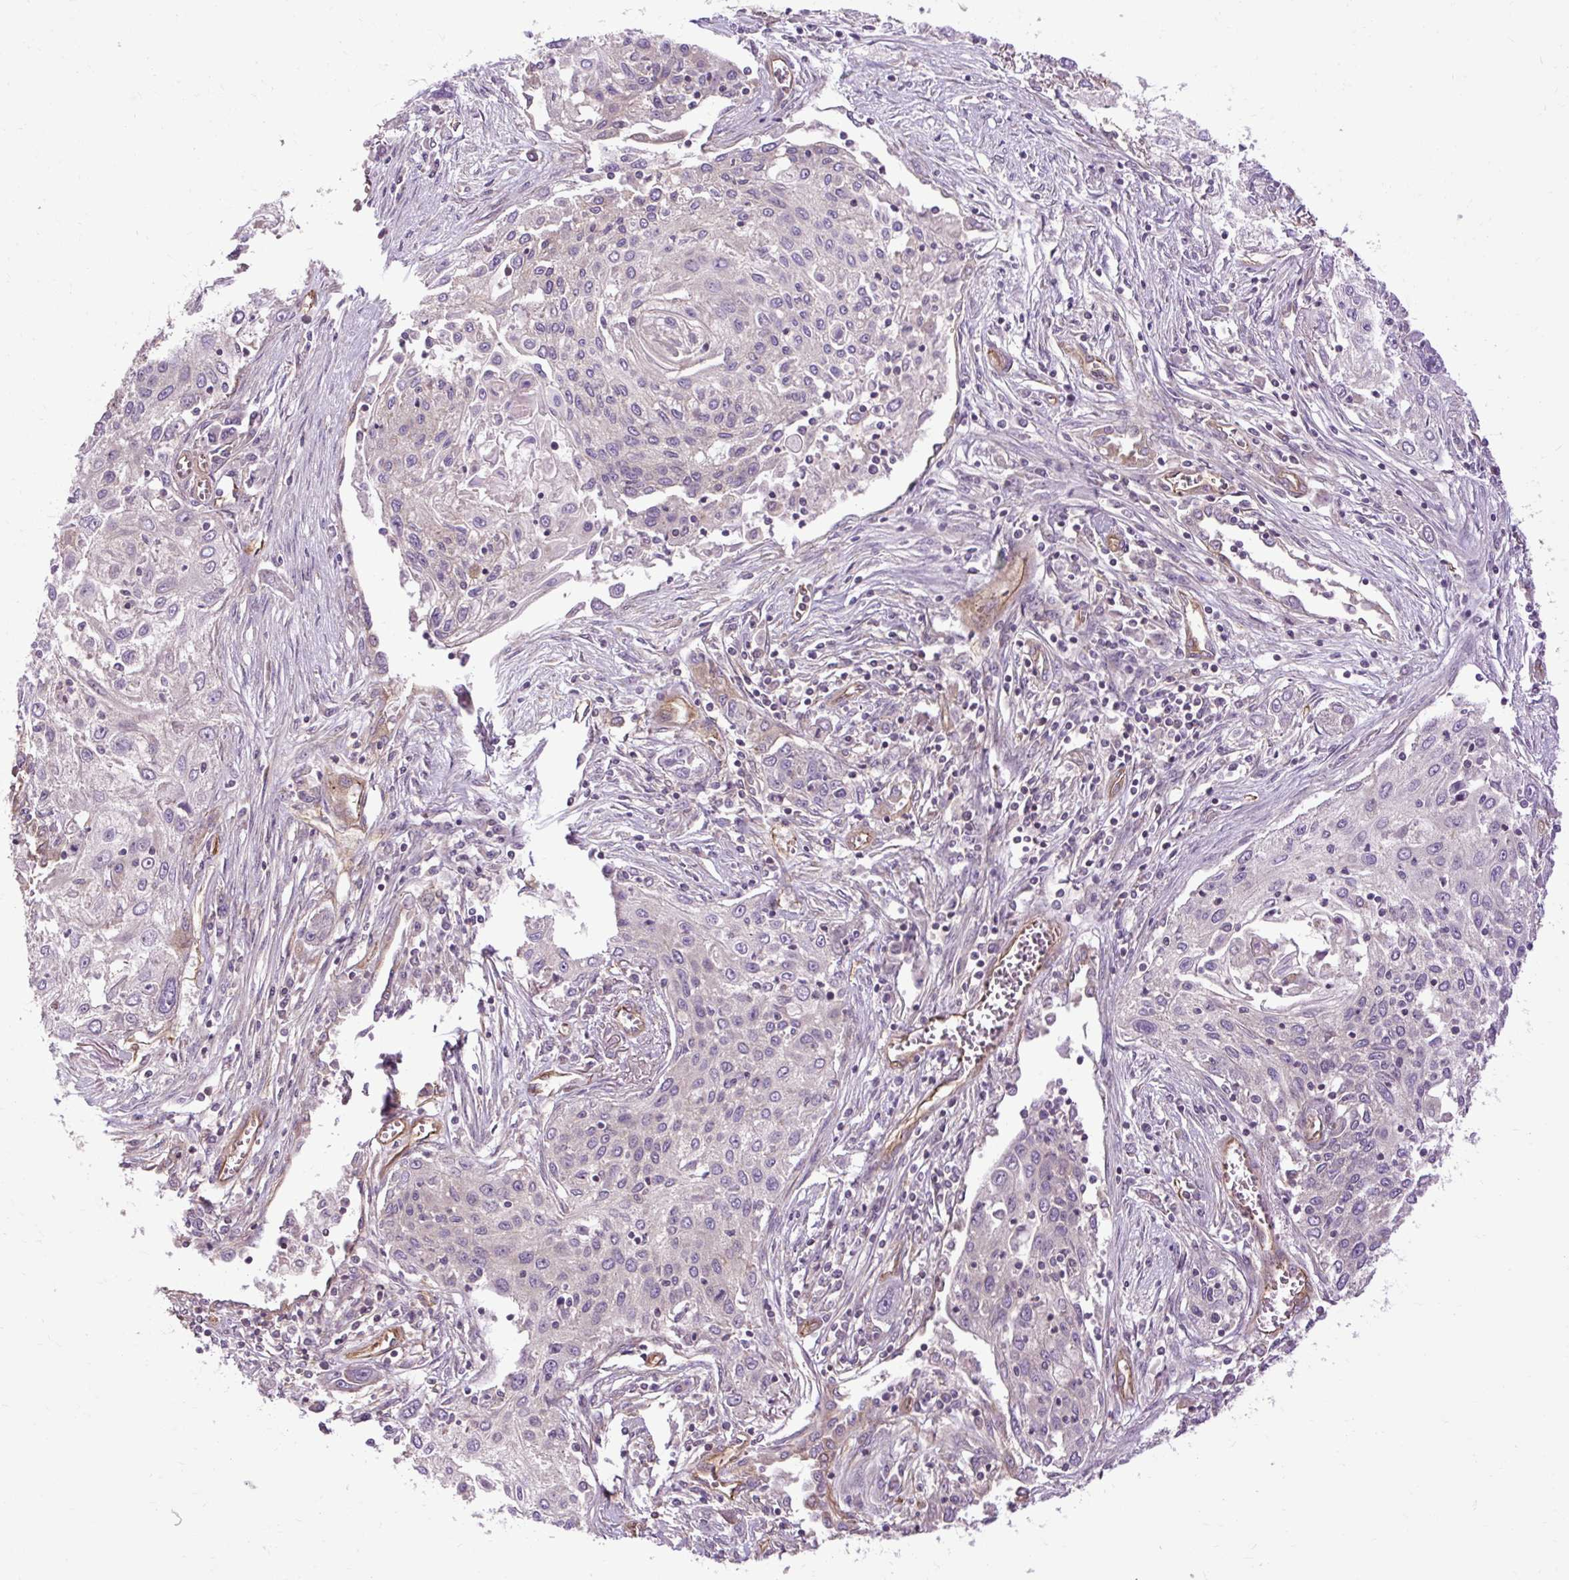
{"staining": {"intensity": "negative", "quantity": "none", "location": "none"}, "tissue": "lung cancer", "cell_type": "Tumor cells", "image_type": "cancer", "snomed": [{"axis": "morphology", "description": "Squamous cell carcinoma, NOS"}, {"axis": "topography", "description": "Lung"}], "caption": "IHC histopathology image of human lung cancer stained for a protein (brown), which reveals no staining in tumor cells.", "gene": "CCDC93", "patient": {"sex": "female", "age": 69}}